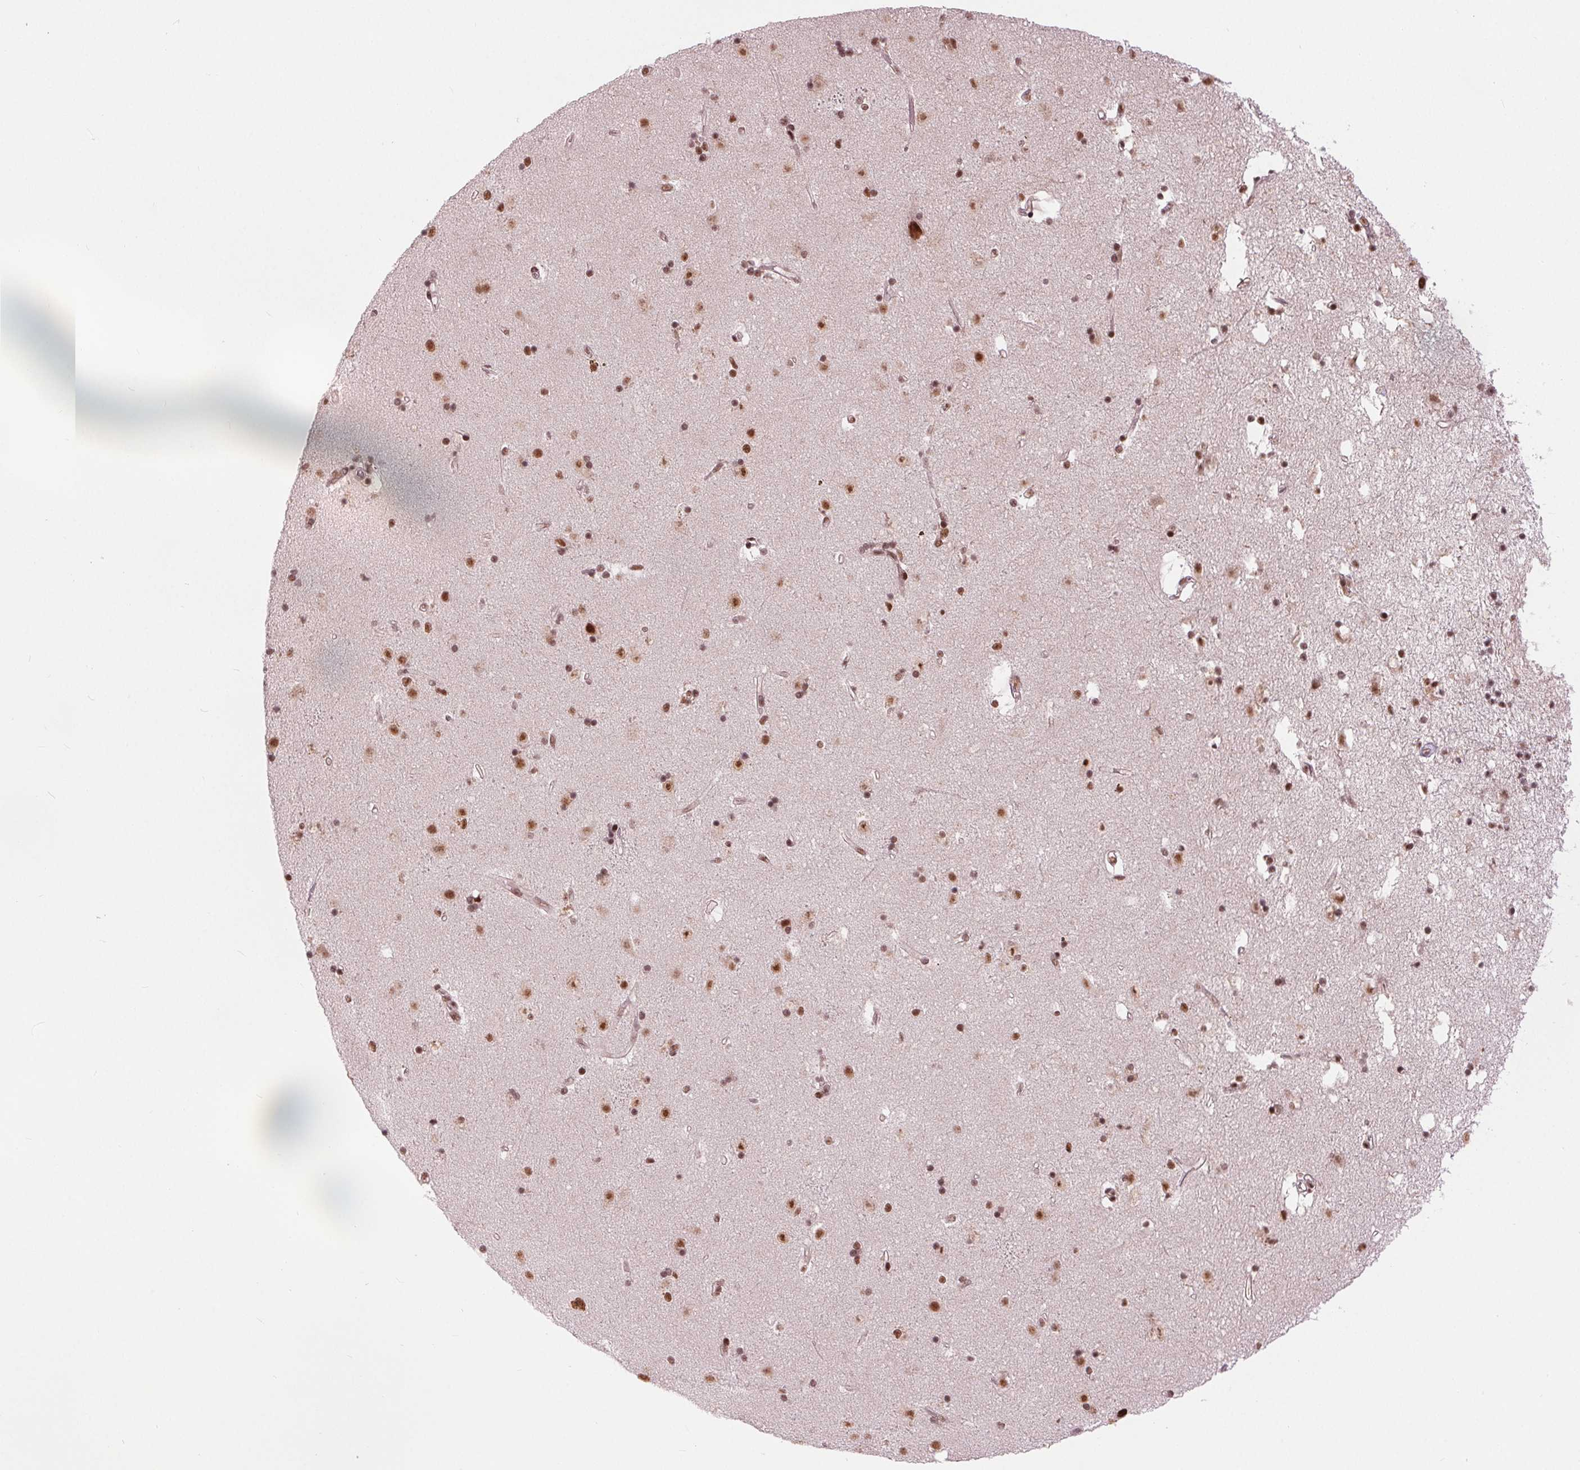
{"staining": {"intensity": "moderate", "quantity": "25%-75%", "location": "nuclear"}, "tissue": "caudate", "cell_type": "Glial cells", "image_type": "normal", "snomed": [{"axis": "morphology", "description": "Normal tissue, NOS"}, {"axis": "topography", "description": "Lateral ventricle wall"}], "caption": "Immunohistochemical staining of unremarkable human caudate demonstrates medium levels of moderate nuclear expression in approximately 25%-75% of glial cells. (Stains: DAB in brown, nuclei in blue, Microscopy: brightfield microscopy at high magnification).", "gene": "LSM2", "patient": {"sex": "female", "age": 71}}